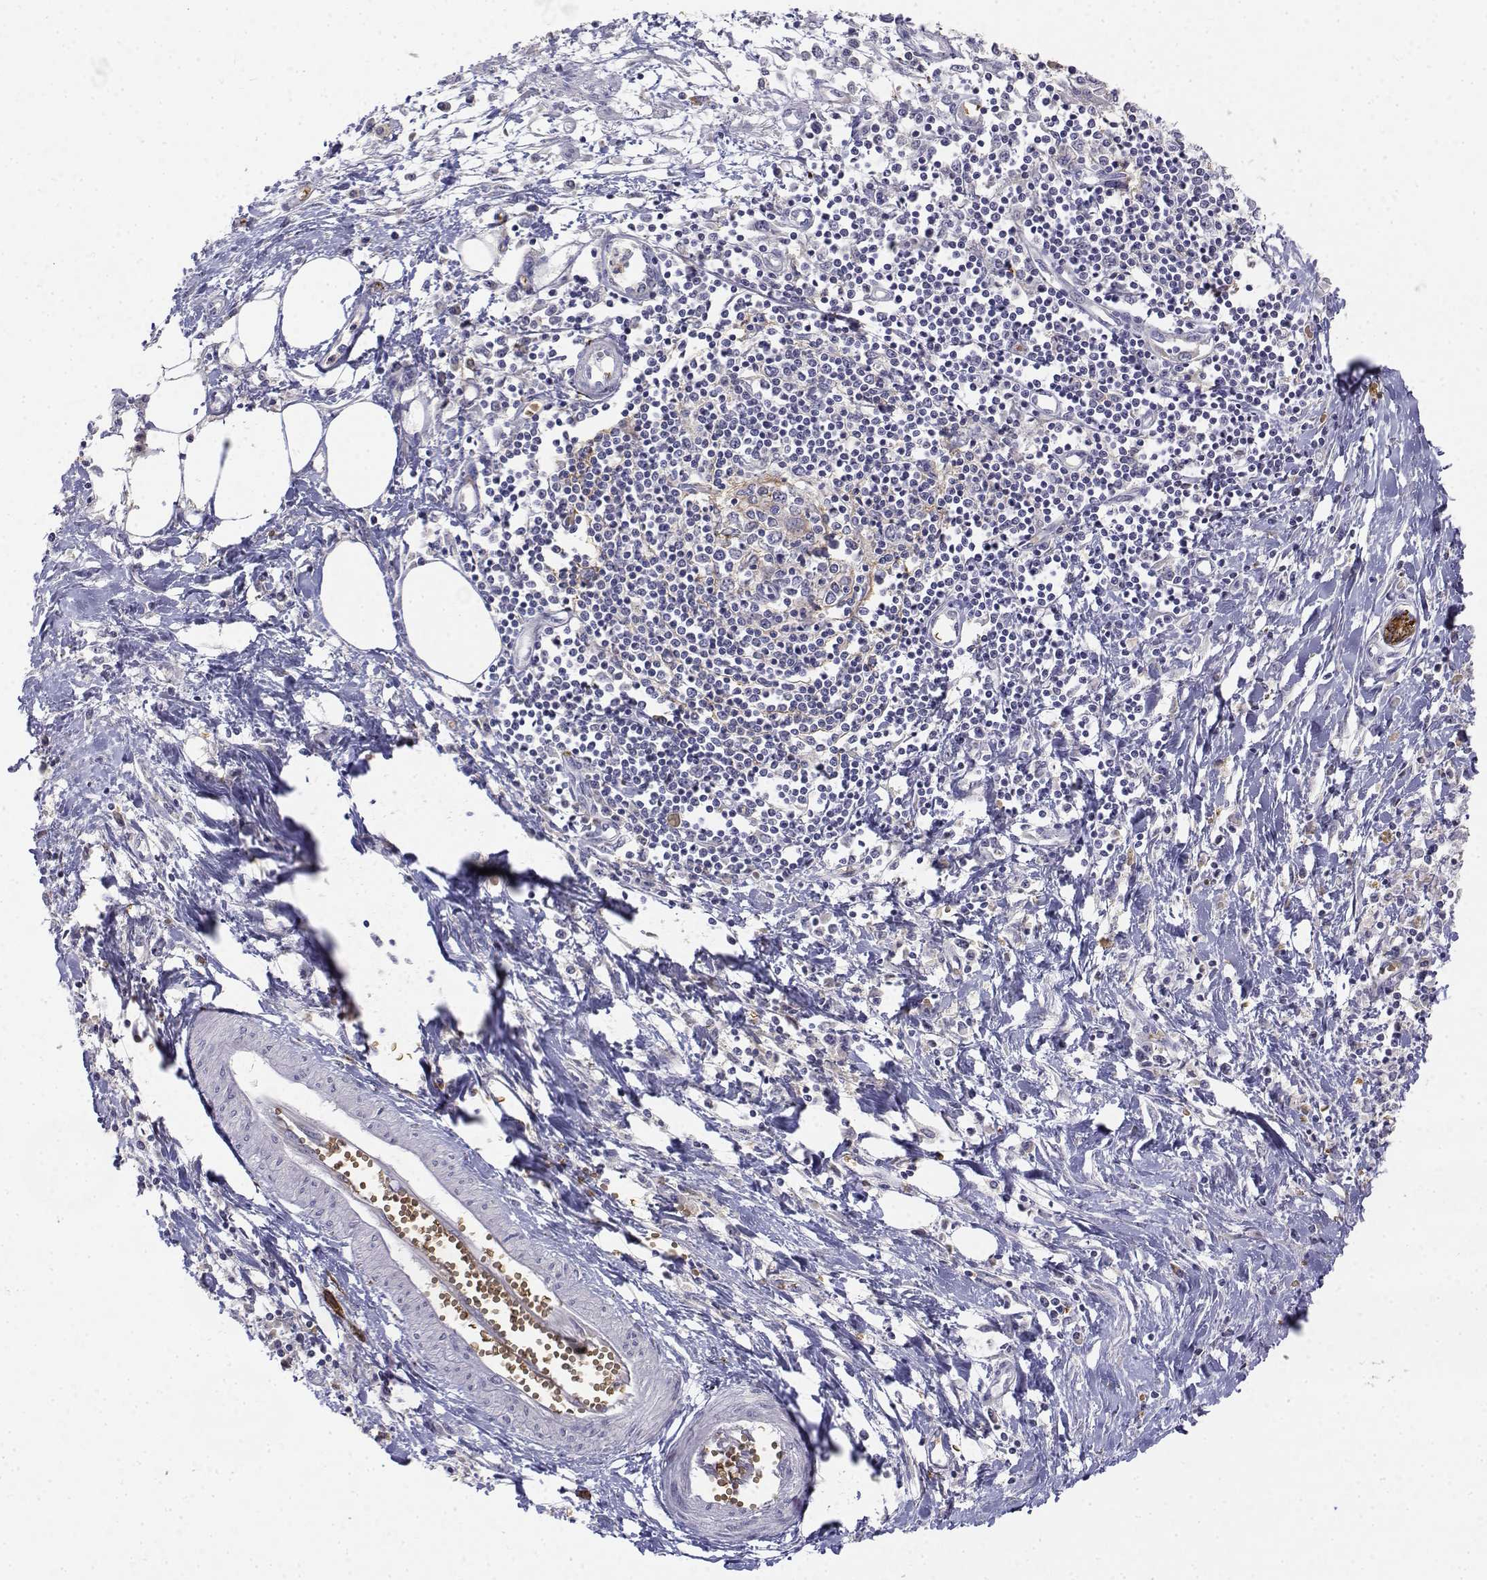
{"staining": {"intensity": "negative", "quantity": "none", "location": "none"}, "tissue": "pancreatic cancer", "cell_type": "Tumor cells", "image_type": "cancer", "snomed": [{"axis": "morphology", "description": "Adenocarcinoma, NOS"}, {"axis": "topography", "description": "Pancreas"}], "caption": "The image exhibits no staining of tumor cells in pancreatic adenocarcinoma. (Immunohistochemistry (ihc), brightfield microscopy, high magnification).", "gene": "CADM1", "patient": {"sex": "male", "age": 60}}